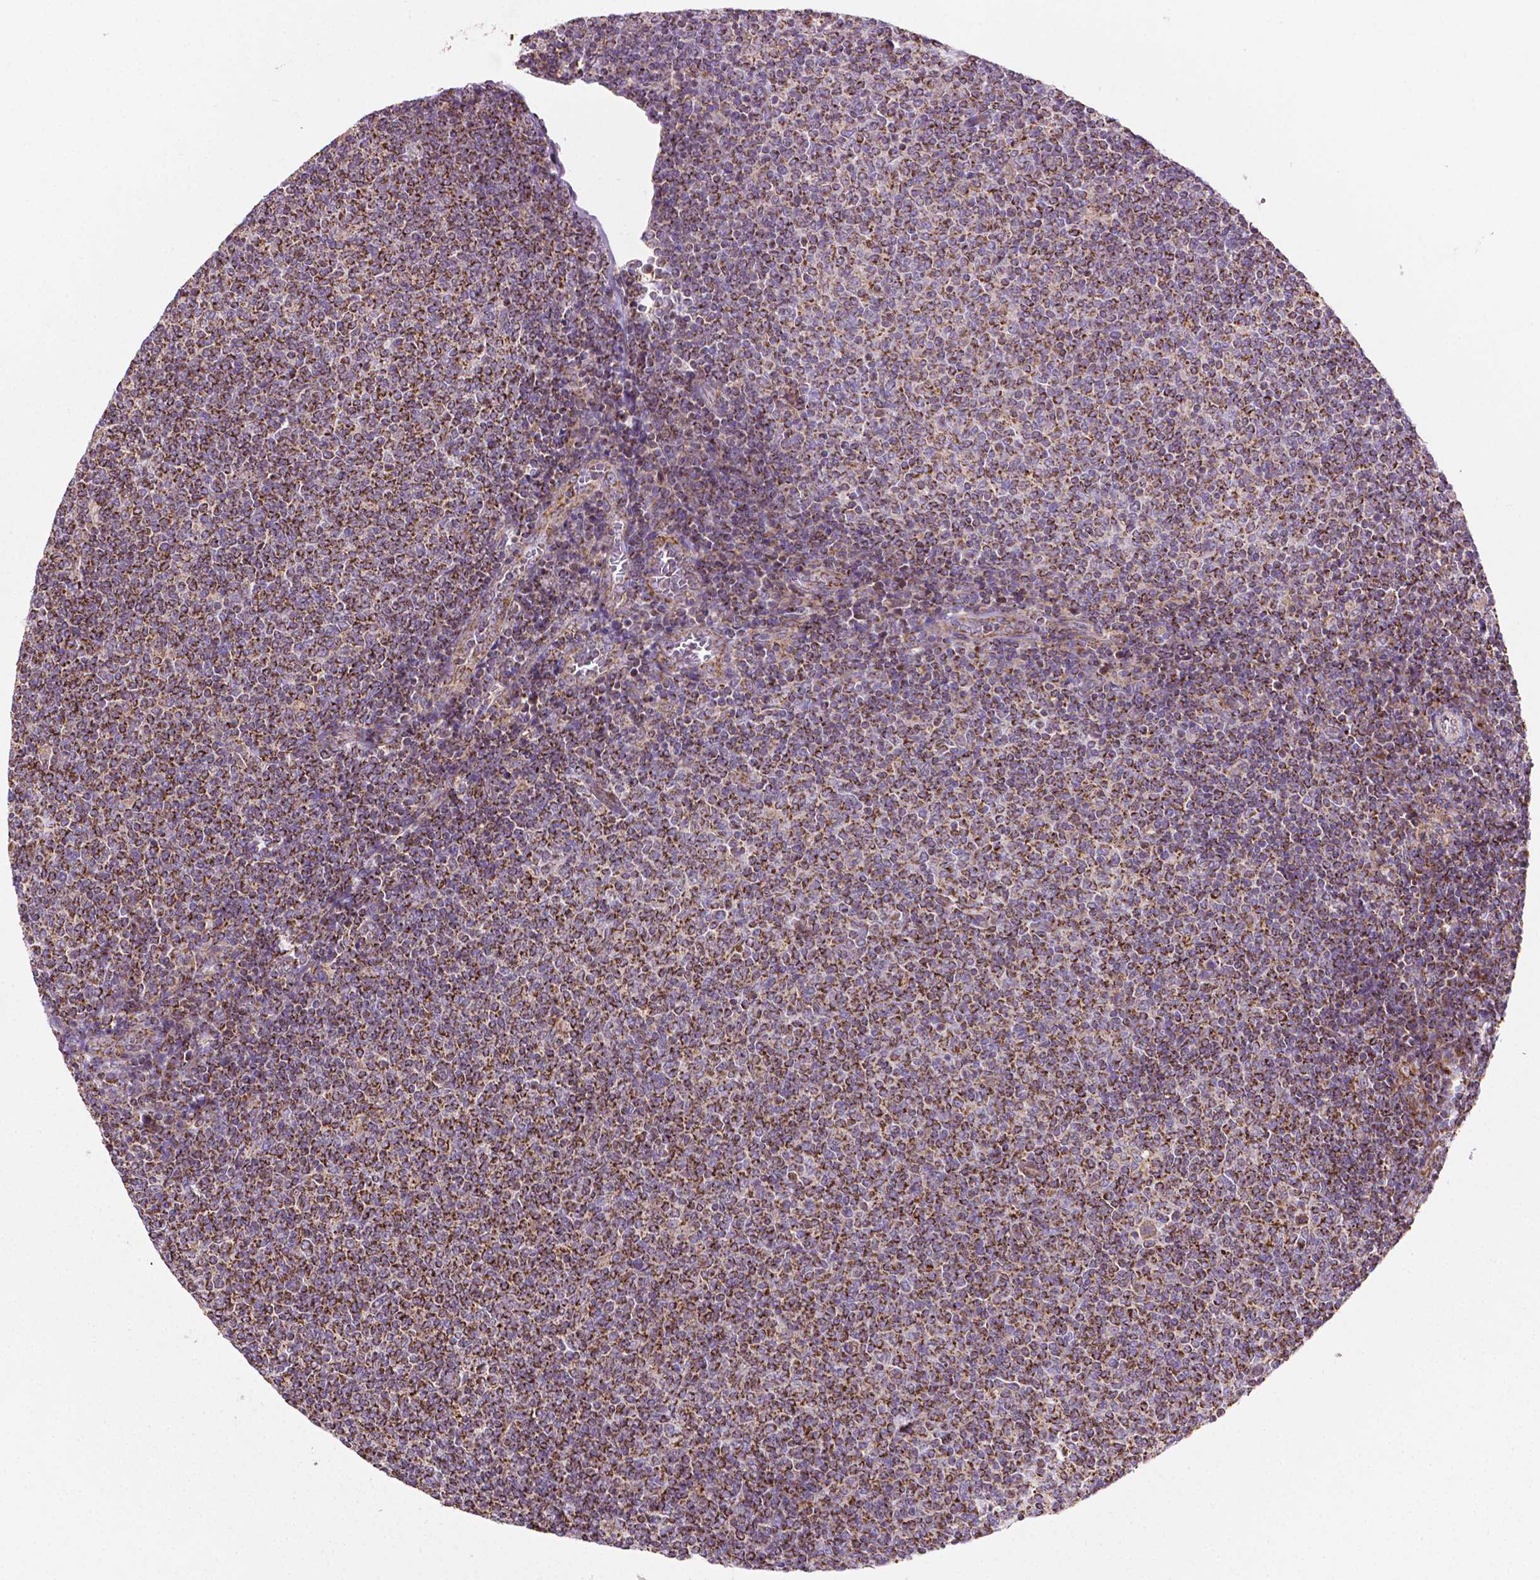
{"staining": {"intensity": "strong", "quantity": ">75%", "location": "cytoplasmic/membranous"}, "tissue": "lymphoma", "cell_type": "Tumor cells", "image_type": "cancer", "snomed": [{"axis": "morphology", "description": "Malignant lymphoma, non-Hodgkin's type, Low grade"}, {"axis": "topography", "description": "Lymph node"}], "caption": "IHC micrograph of neoplastic tissue: malignant lymphoma, non-Hodgkin's type (low-grade) stained using IHC shows high levels of strong protein expression localized specifically in the cytoplasmic/membranous of tumor cells, appearing as a cytoplasmic/membranous brown color.", "gene": "ILVBL", "patient": {"sex": "male", "age": 52}}